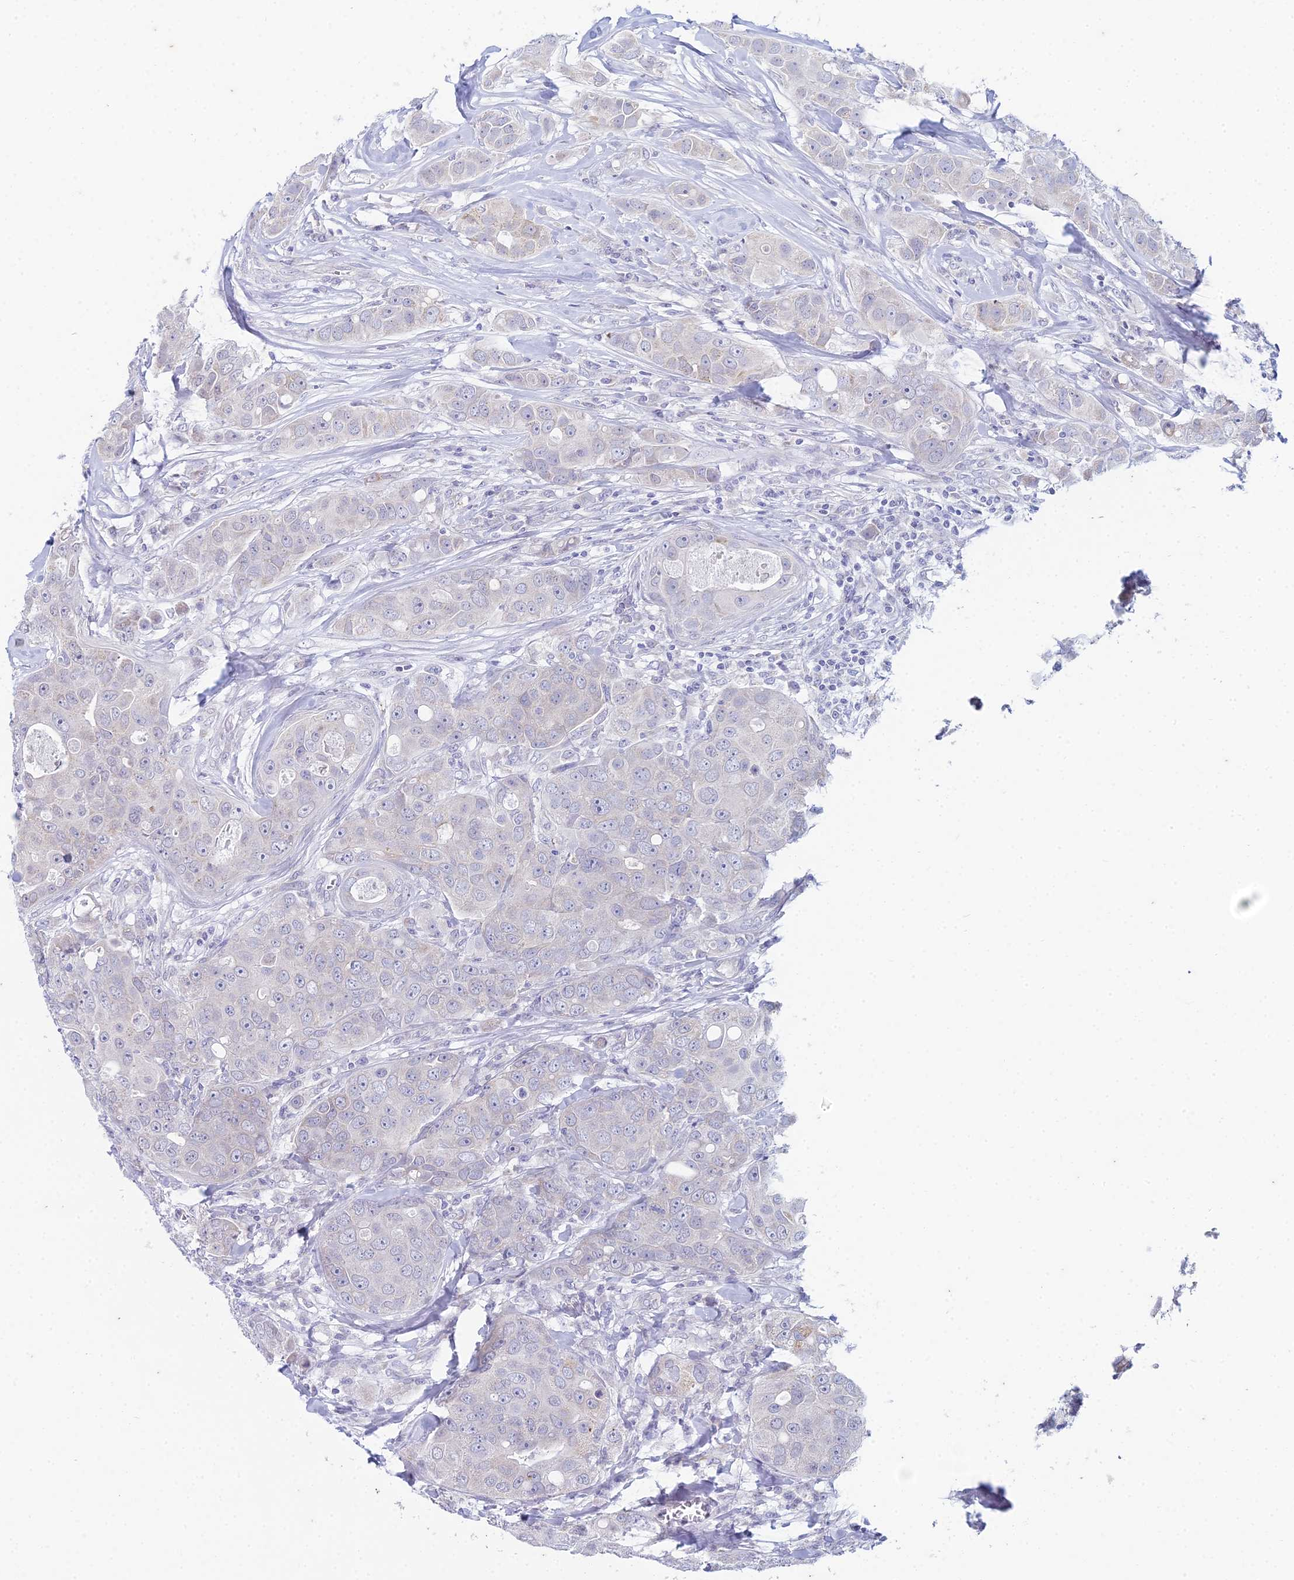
{"staining": {"intensity": "negative", "quantity": "none", "location": "none"}, "tissue": "breast cancer", "cell_type": "Tumor cells", "image_type": "cancer", "snomed": [{"axis": "morphology", "description": "Duct carcinoma"}, {"axis": "topography", "description": "Breast"}], "caption": "The histopathology image reveals no staining of tumor cells in infiltrating ductal carcinoma (breast).", "gene": "EEF2KMT", "patient": {"sex": "female", "age": 43}}